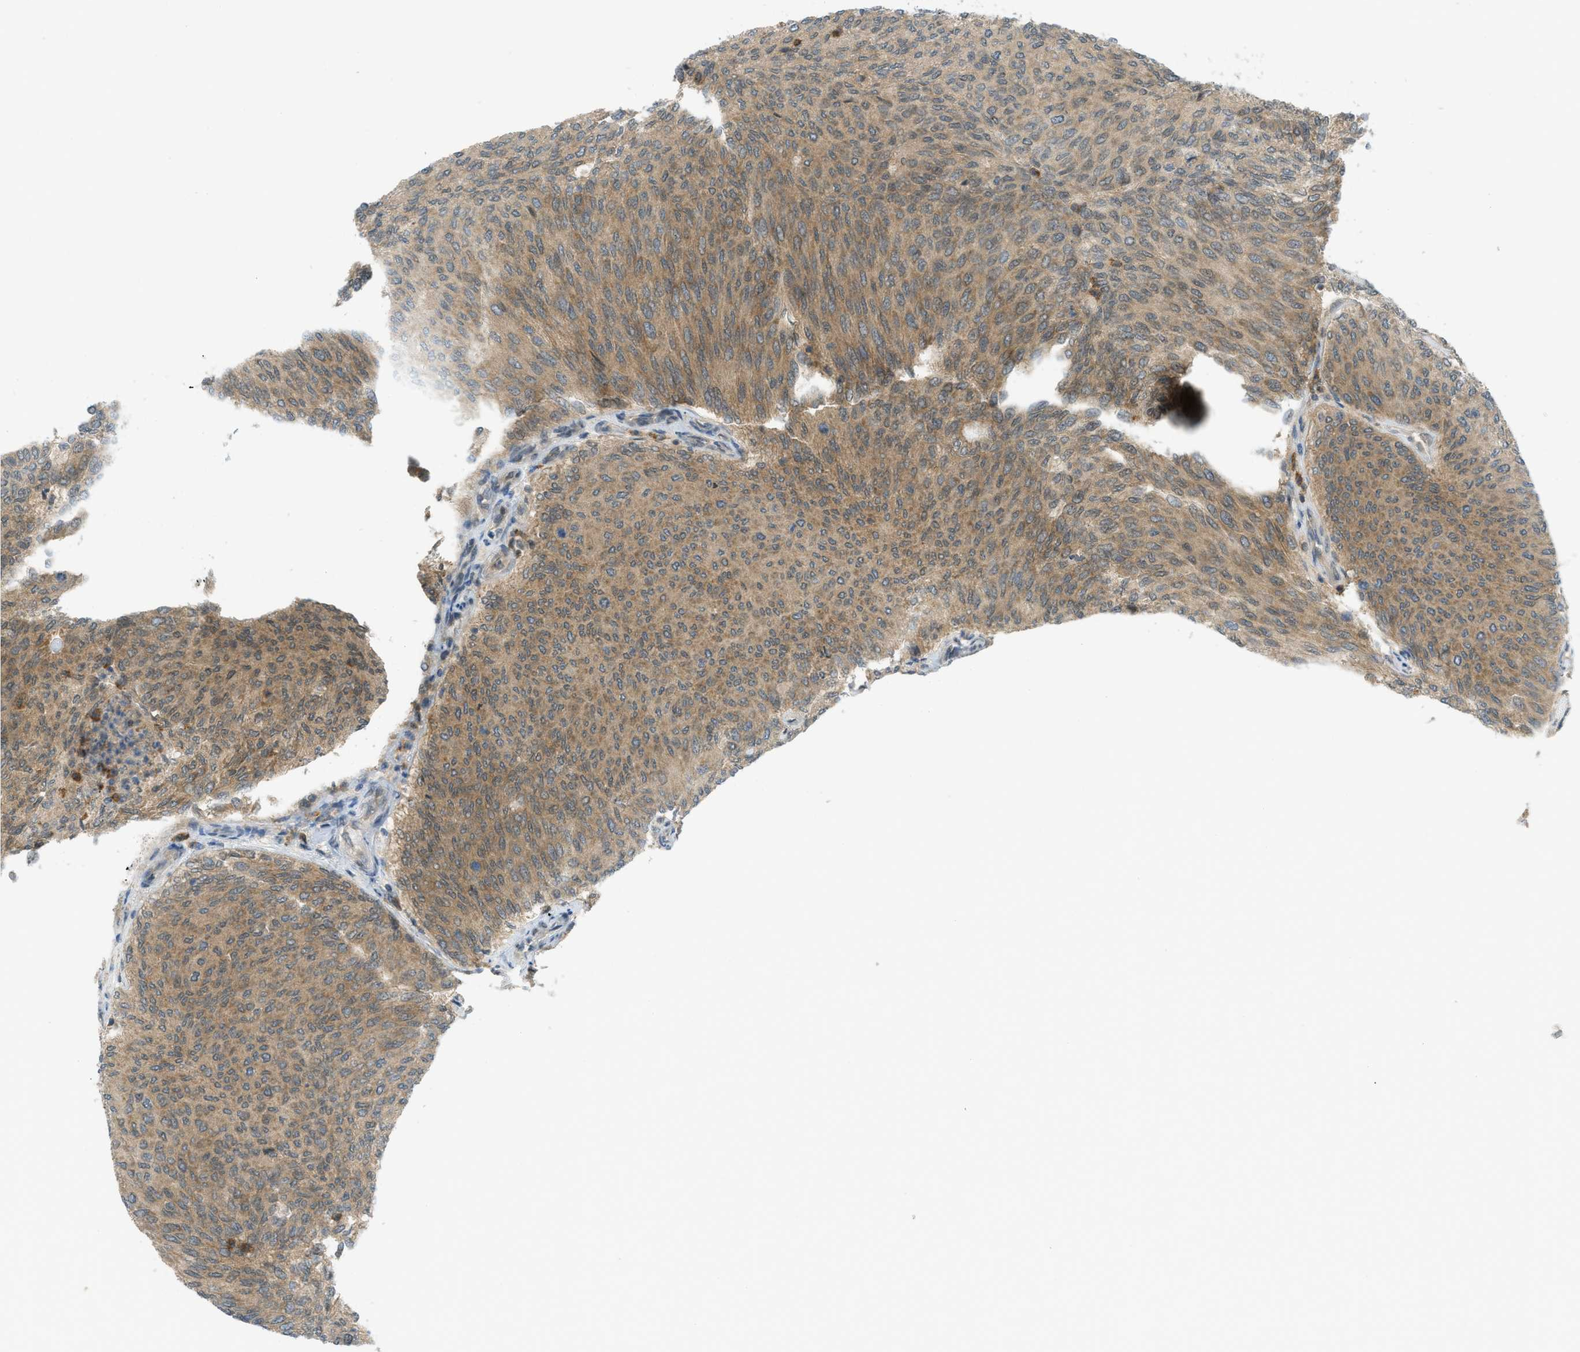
{"staining": {"intensity": "moderate", "quantity": ">75%", "location": "cytoplasmic/membranous"}, "tissue": "urothelial cancer", "cell_type": "Tumor cells", "image_type": "cancer", "snomed": [{"axis": "morphology", "description": "Urothelial carcinoma, Low grade"}, {"axis": "topography", "description": "Urinary bladder"}], "caption": "Tumor cells demonstrate moderate cytoplasmic/membranous staining in approximately >75% of cells in urothelial cancer.", "gene": "DYRK1A", "patient": {"sex": "female", "age": 79}}